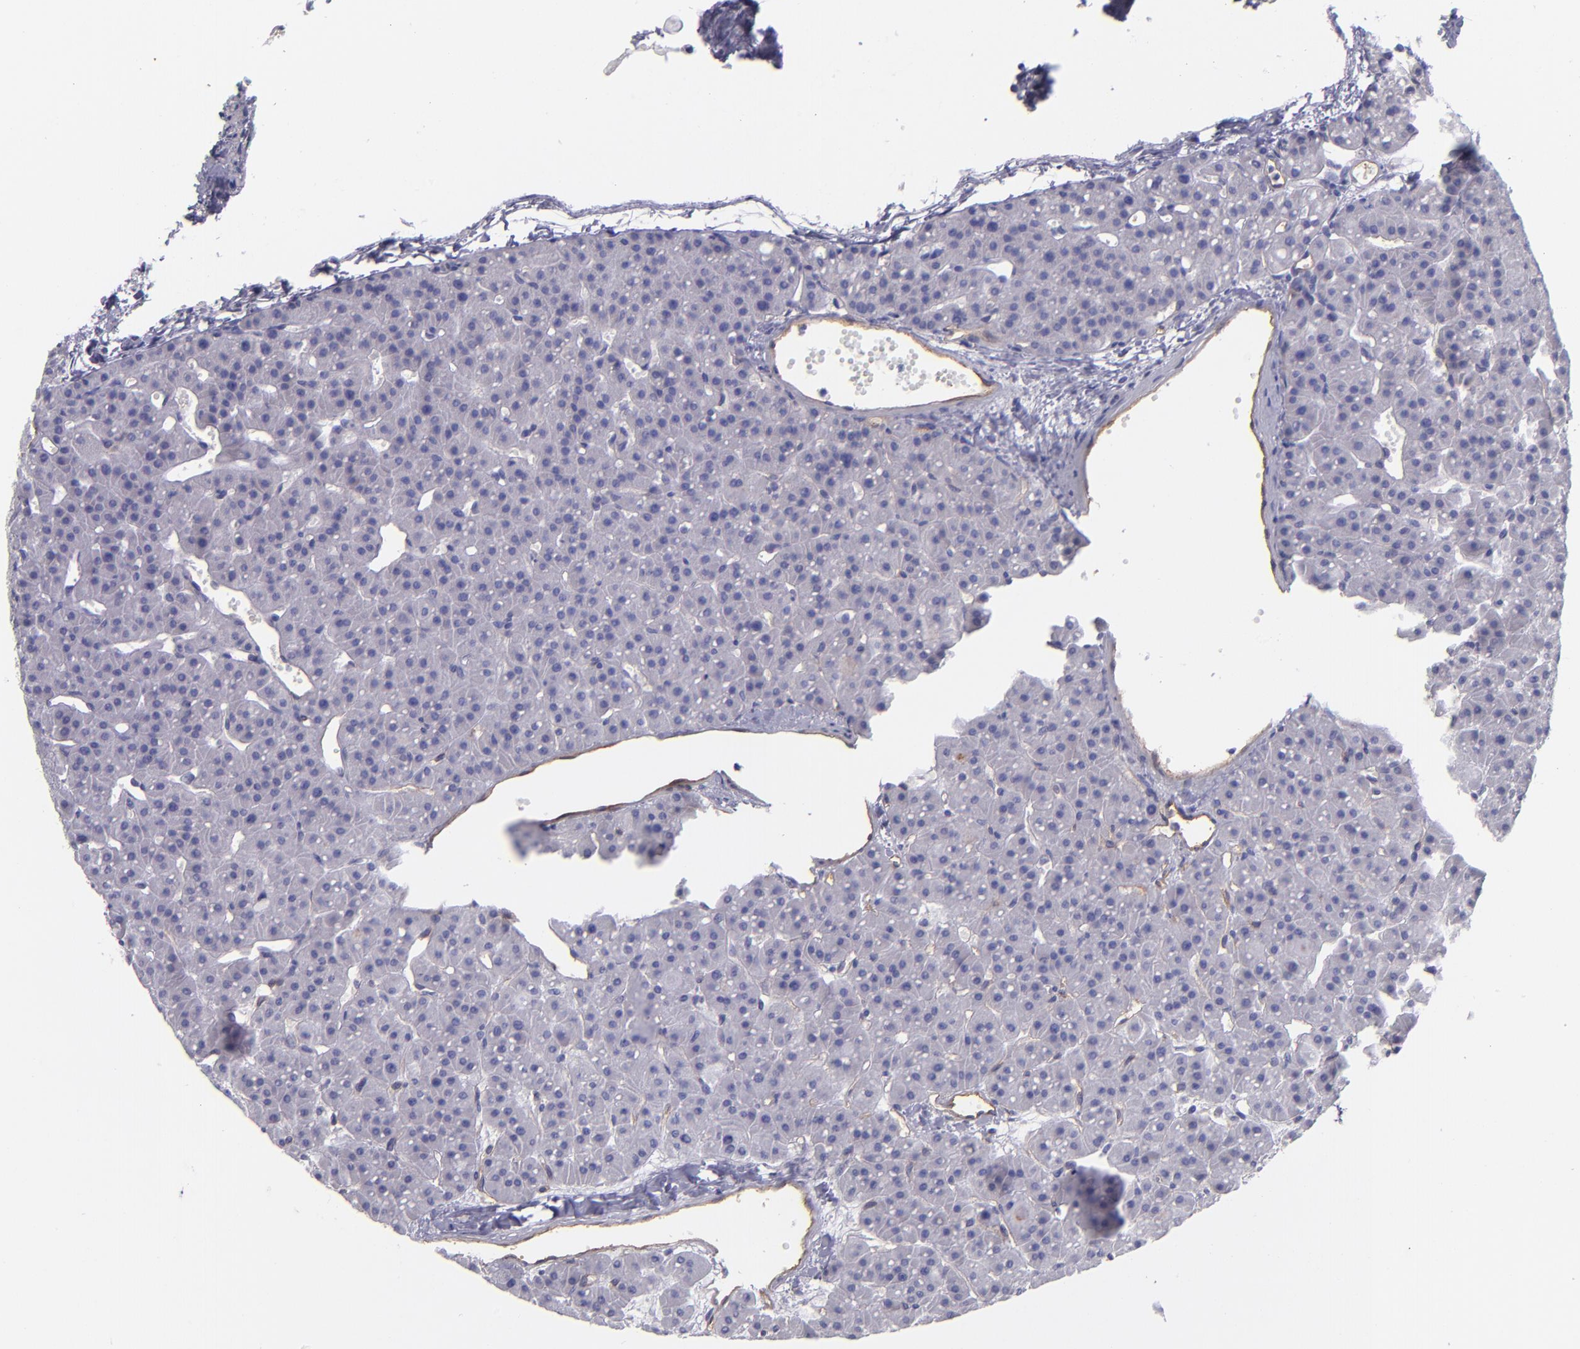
{"staining": {"intensity": "negative", "quantity": "none", "location": "none"}, "tissue": "parathyroid gland", "cell_type": "Glandular cells", "image_type": "normal", "snomed": [{"axis": "morphology", "description": "Normal tissue, NOS"}, {"axis": "topography", "description": "Parathyroid gland"}], "caption": "A high-resolution micrograph shows IHC staining of unremarkable parathyroid gland, which displays no significant positivity in glandular cells.", "gene": "ENTPD1", "patient": {"sex": "female", "age": 76}}